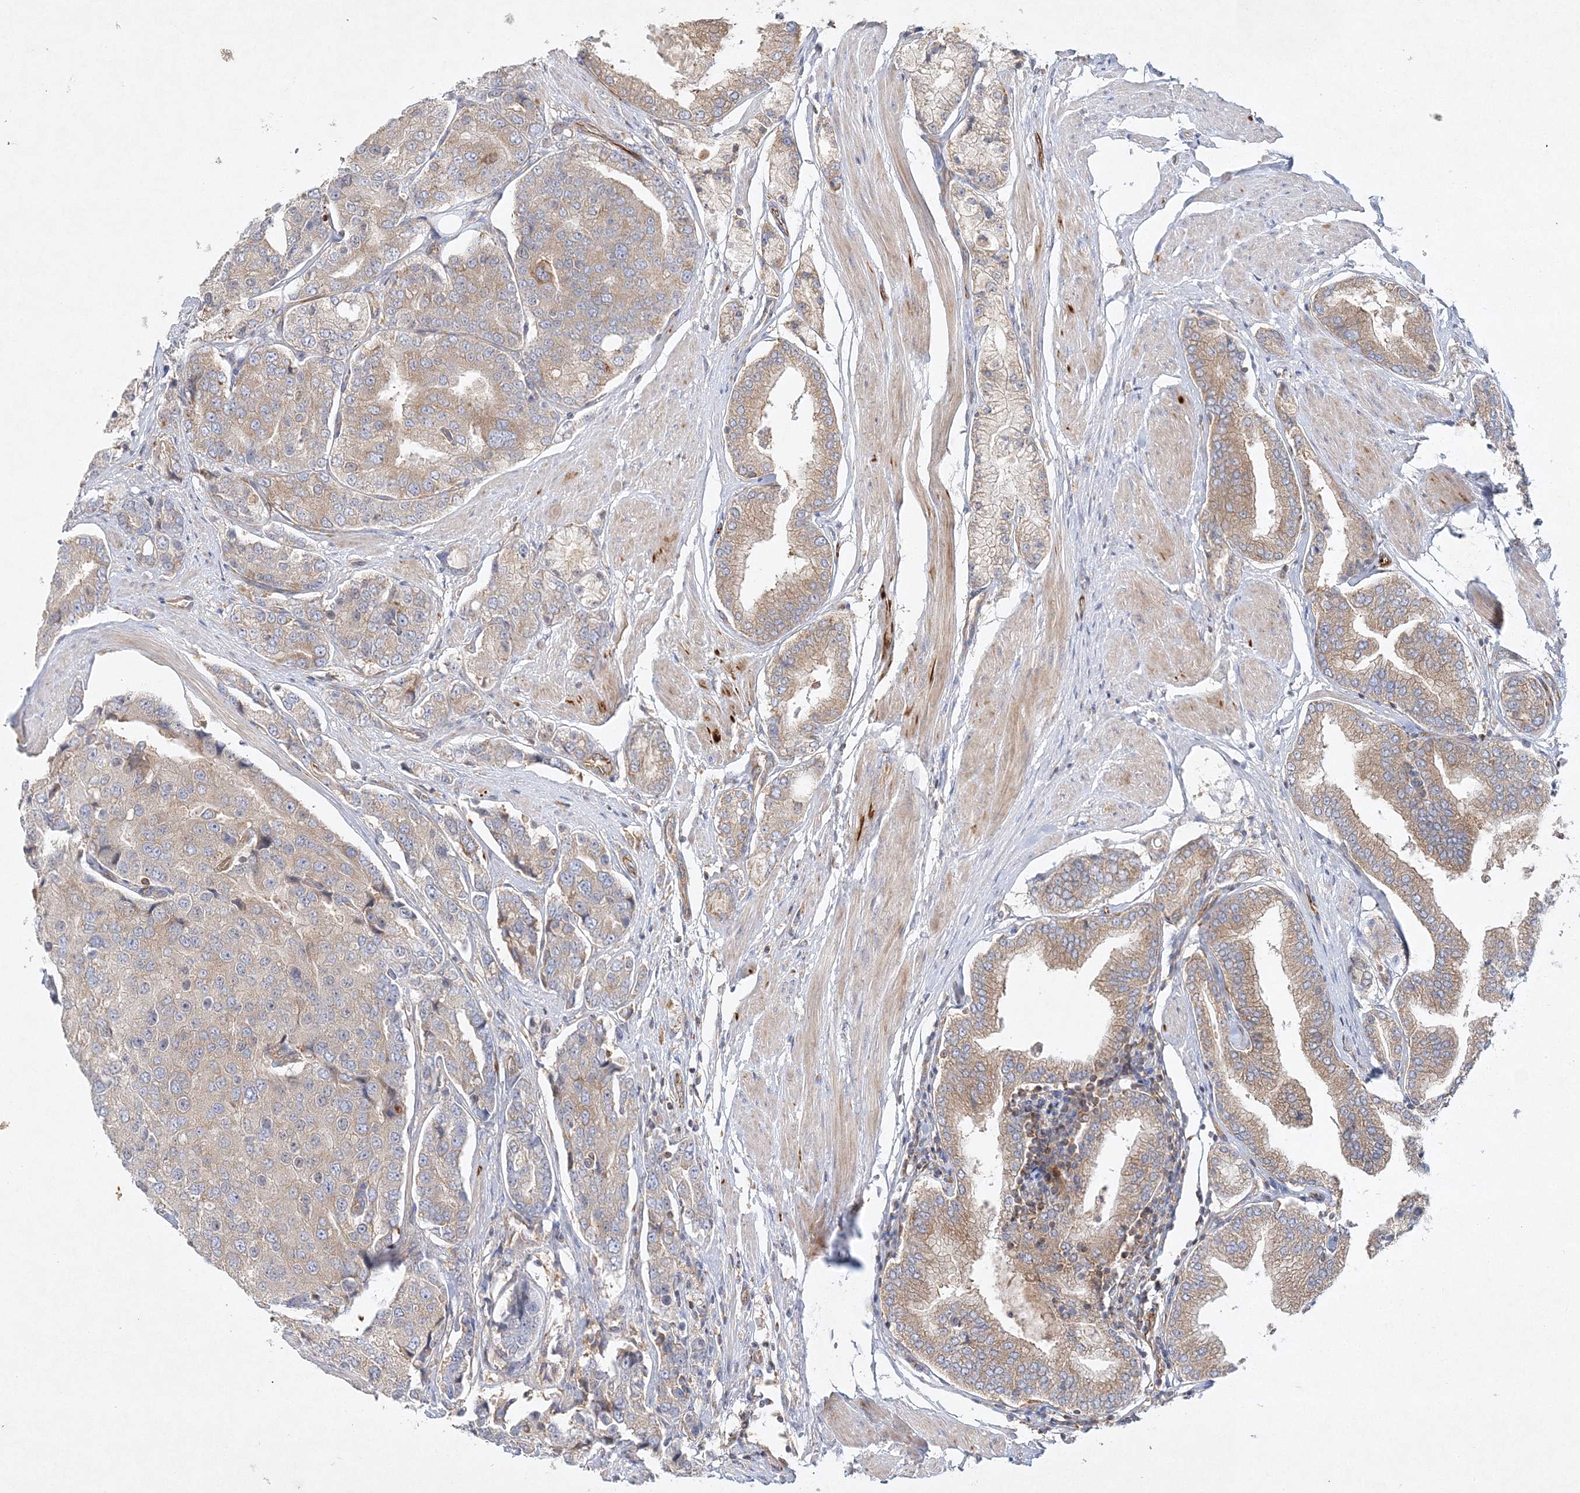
{"staining": {"intensity": "weak", "quantity": ">75%", "location": "cytoplasmic/membranous"}, "tissue": "prostate cancer", "cell_type": "Tumor cells", "image_type": "cancer", "snomed": [{"axis": "morphology", "description": "Adenocarcinoma, High grade"}, {"axis": "topography", "description": "Prostate"}], "caption": "This is a micrograph of immunohistochemistry staining of prostate cancer (adenocarcinoma (high-grade)), which shows weak staining in the cytoplasmic/membranous of tumor cells.", "gene": "WDR37", "patient": {"sex": "male", "age": 50}}